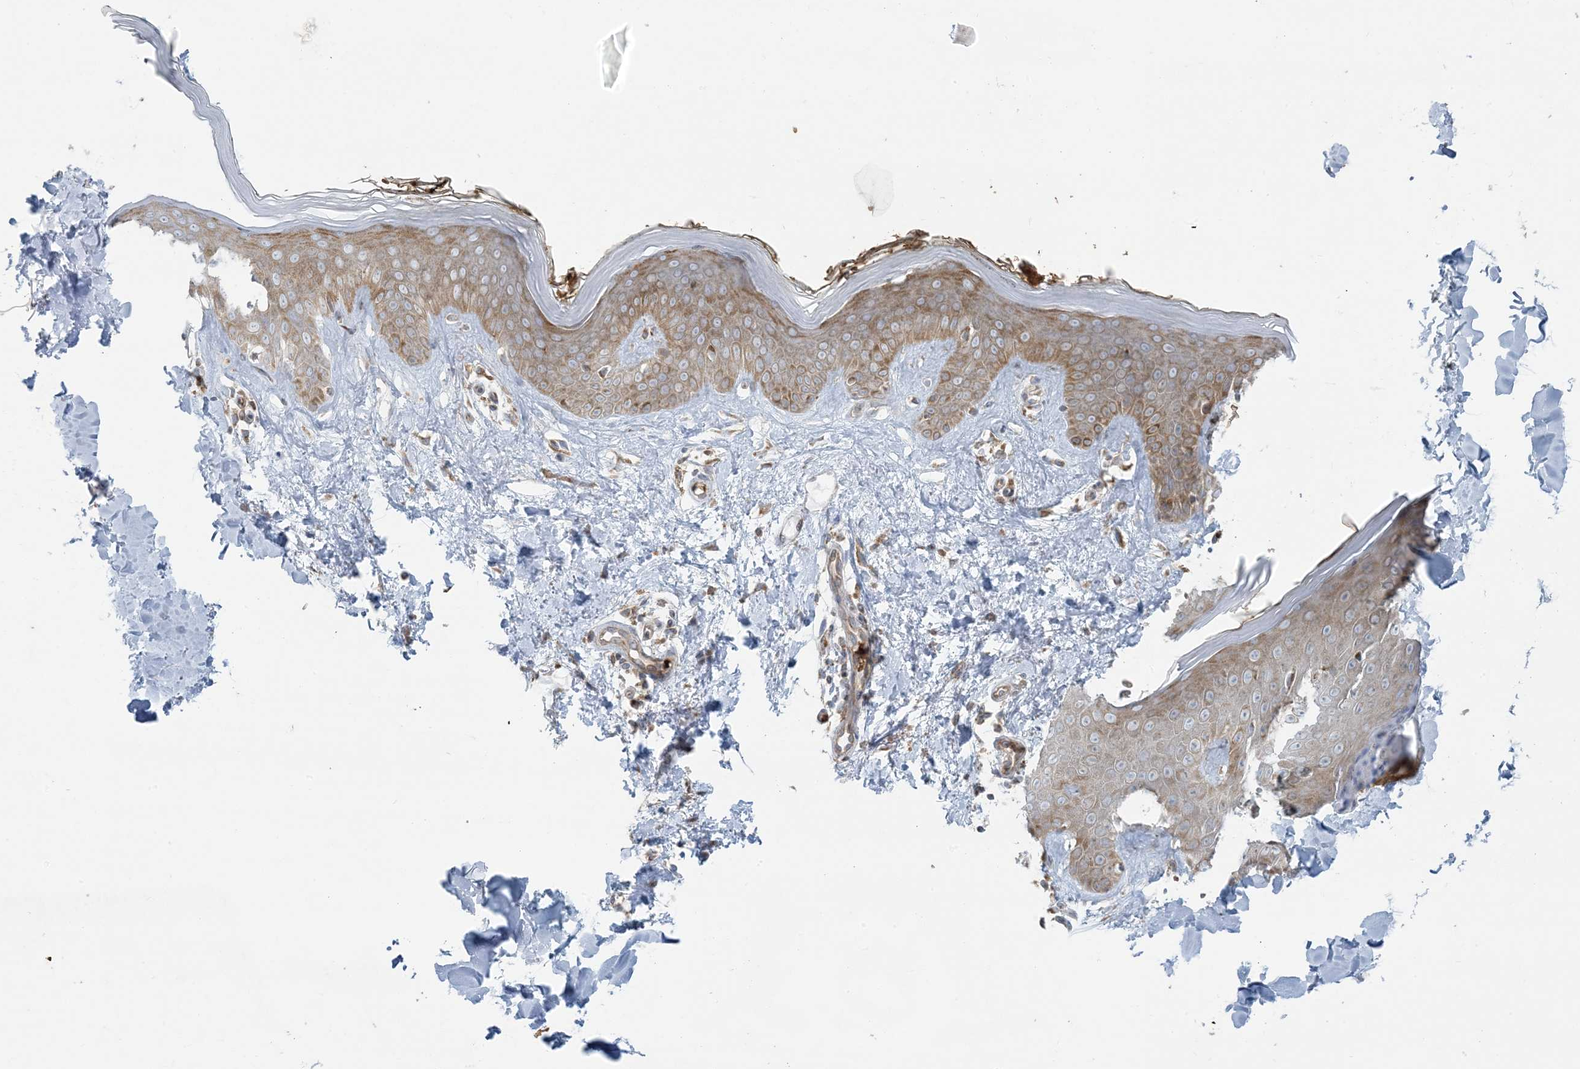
{"staining": {"intensity": "weak", "quantity": ">75%", "location": "cytoplasmic/membranous"}, "tissue": "skin", "cell_type": "Fibroblasts", "image_type": "normal", "snomed": [{"axis": "morphology", "description": "Normal tissue, NOS"}, {"axis": "topography", "description": "Skin"}], "caption": "This photomicrograph displays IHC staining of benign human skin, with low weak cytoplasmic/membranous positivity in about >75% of fibroblasts.", "gene": "PIK3R4", "patient": {"sex": "female", "age": 64}}